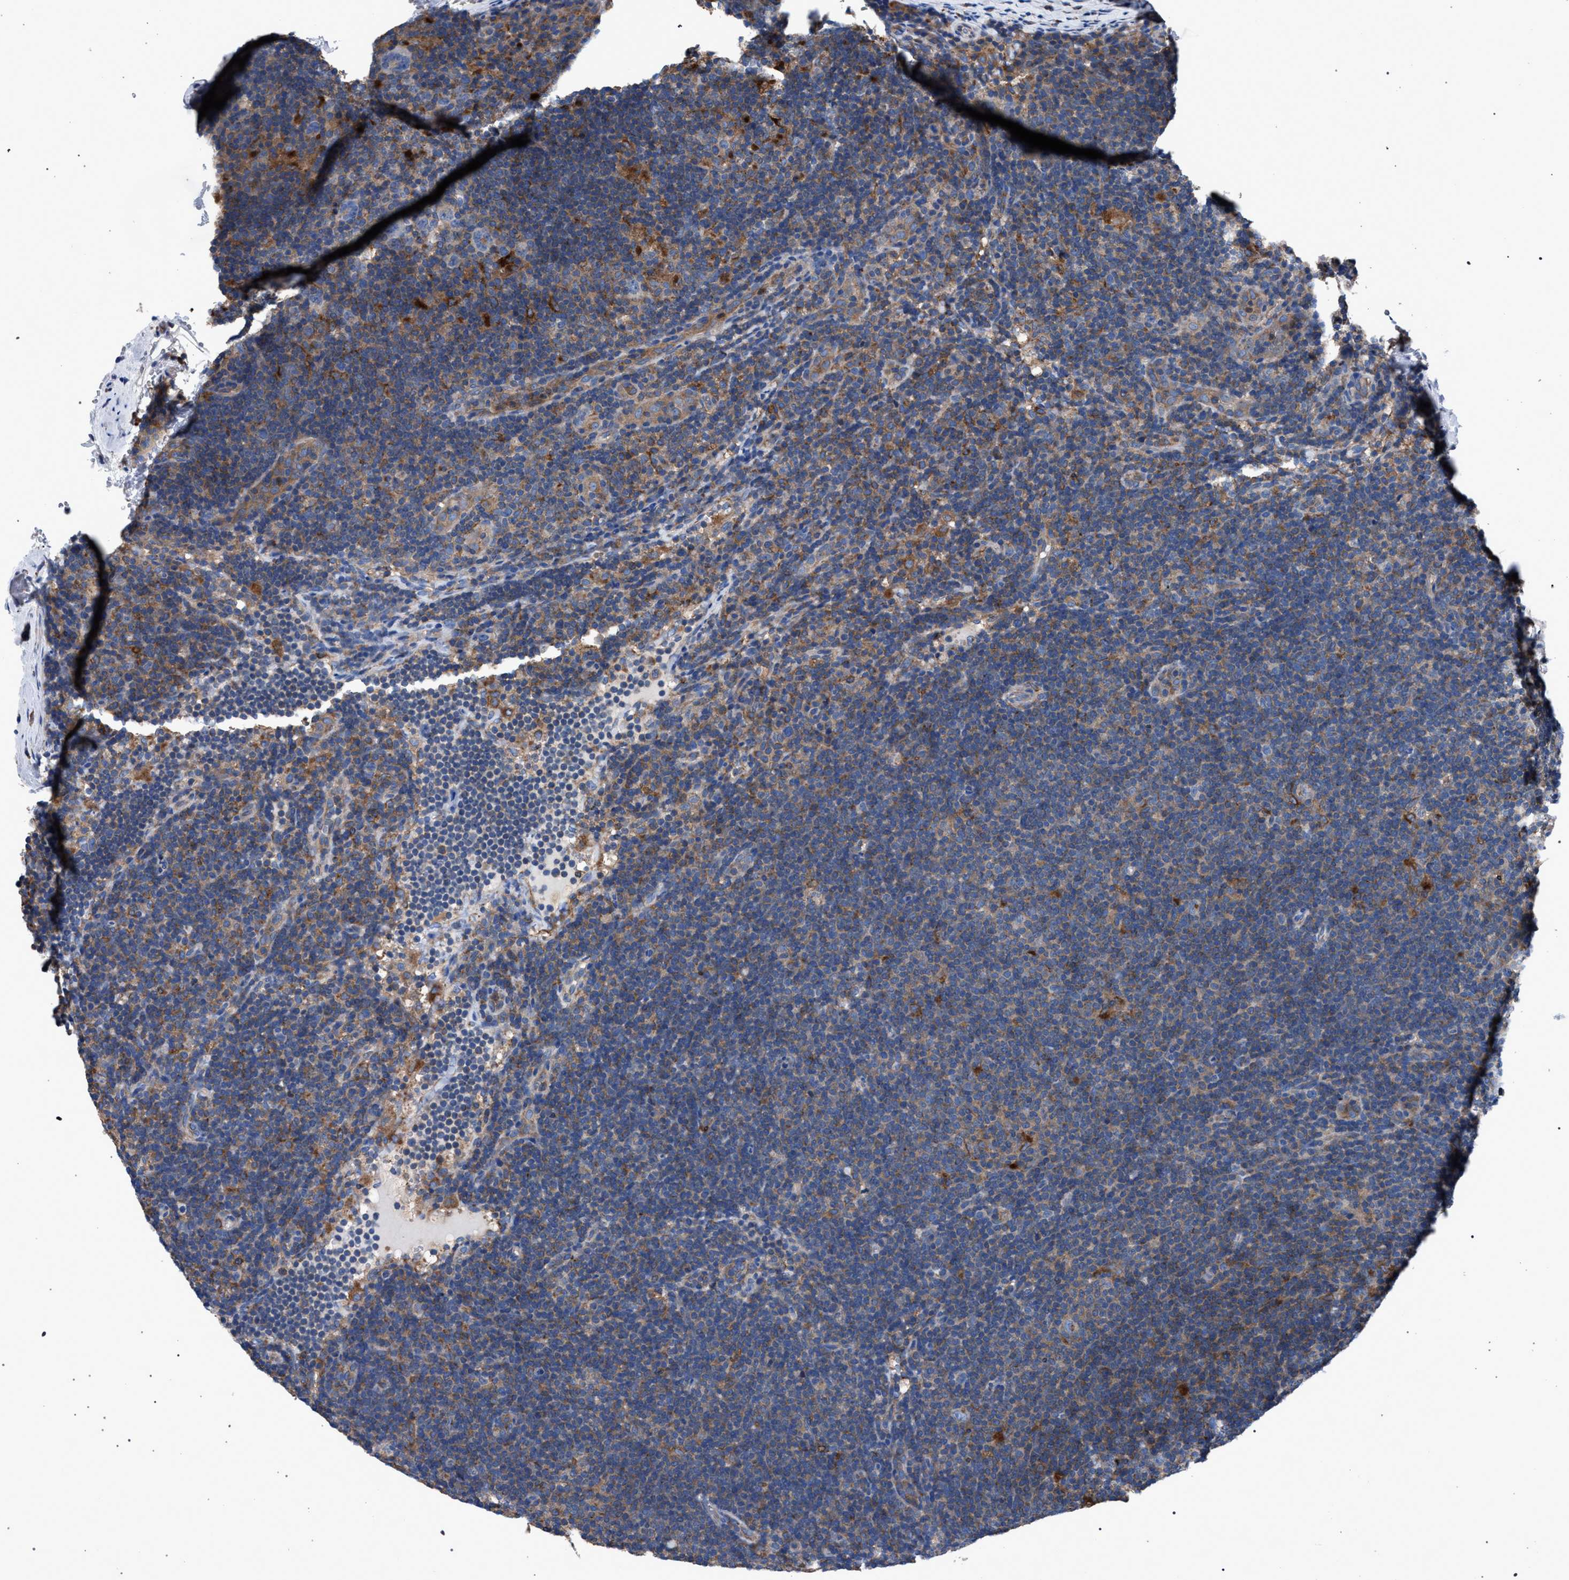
{"staining": {"intensity": "moderate", "quantity": "<25%", "location": "cytoplasmic/membranous"}, "tissue": "lymphoma", "cell_type": "Tumor cells", "image_type": "cancer", "snomed": [{"axis": "morphology", "description": "Hodgkin's disease, NOS"}, {"axis": "topography", "description": "Lymph node"}], "caption": "Tumor cells show moderate cytoplasmic/membranous expression in approximately <25% of cells in lymphoma.", "gene": "ATP6V0A1", "patient": {"sex": "female", "age": 57}}